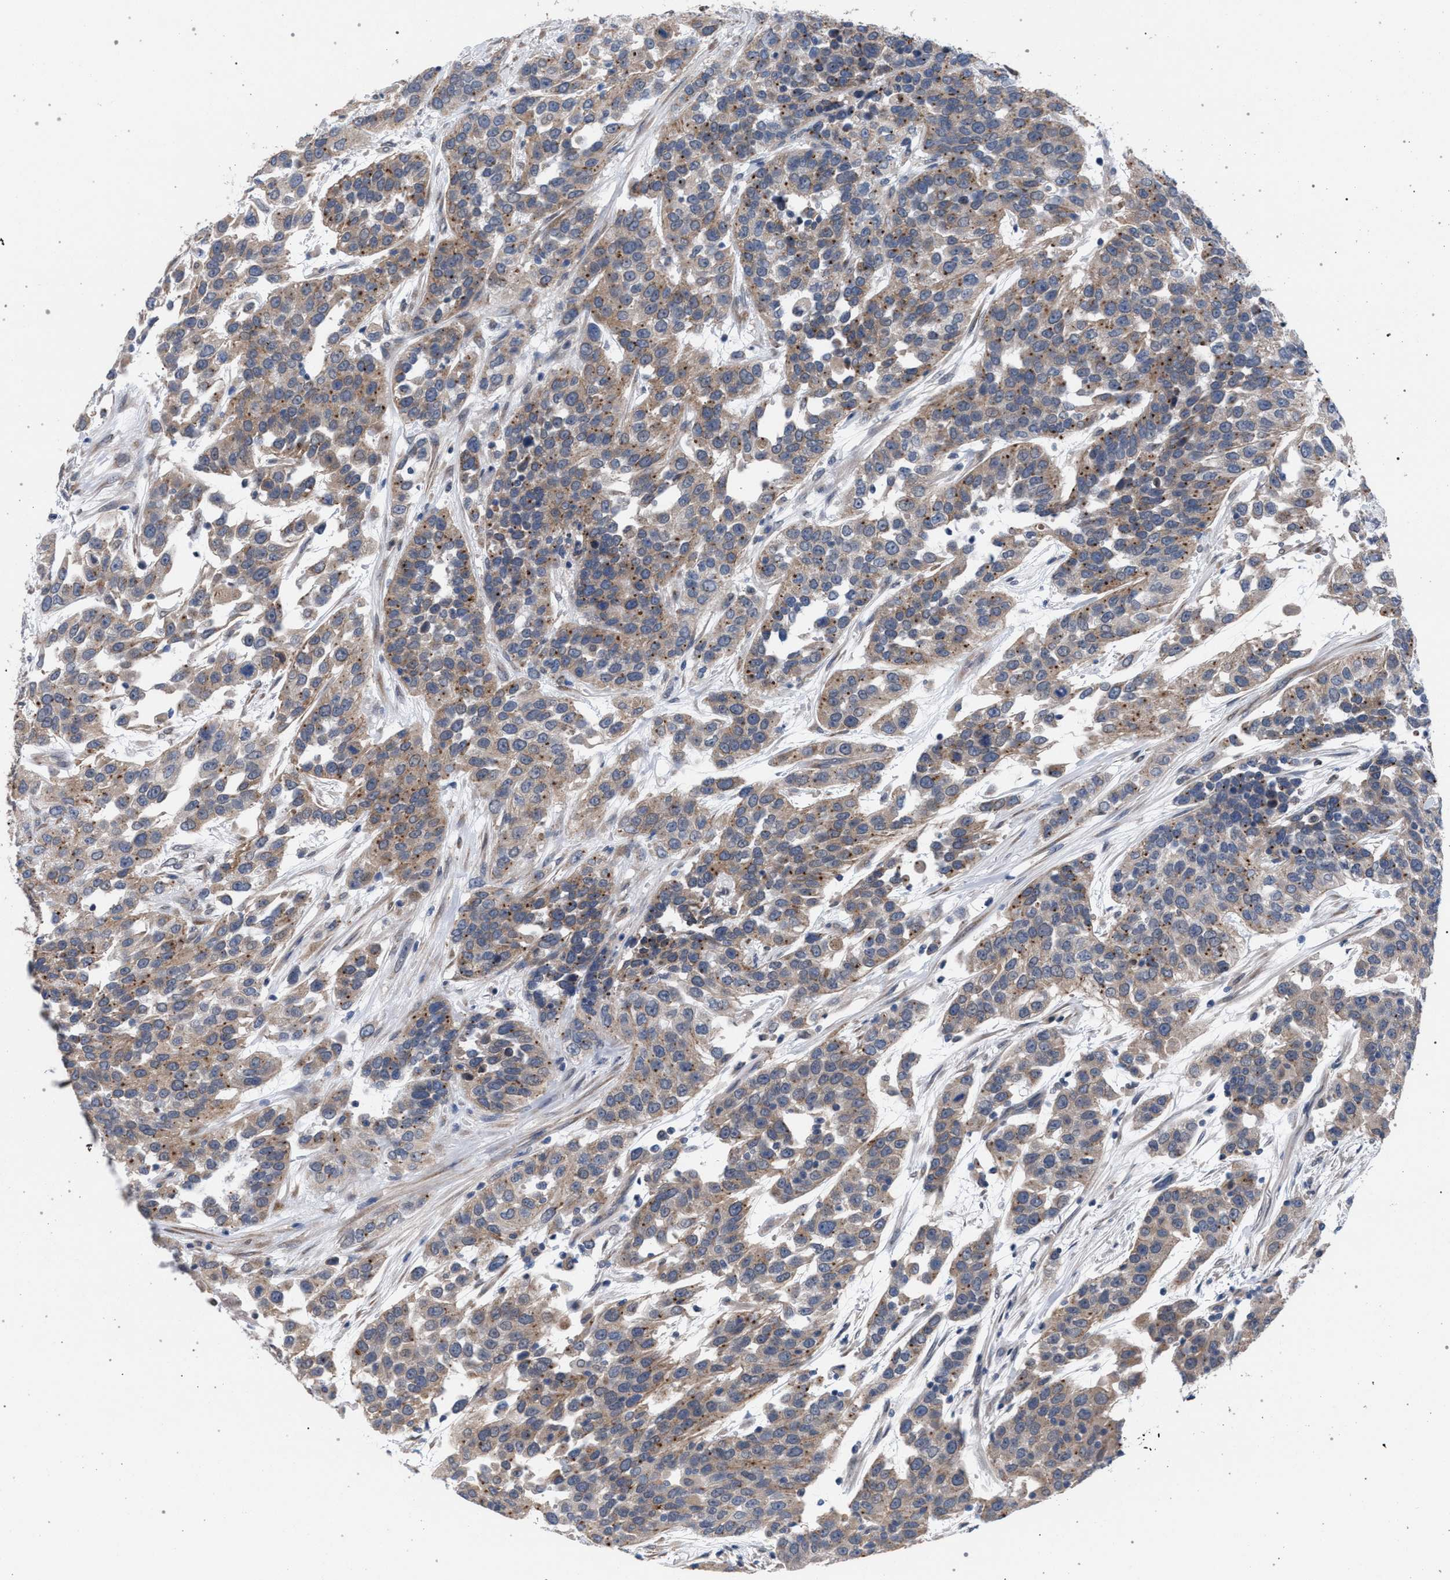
{"staining": {"intensity": "moderate", "quantity": ">75%", "location": "cytoplasmic/membranous"}, "tissue": "urothelial cancer", "cell_type": "Tumor cells", "image_type": "cancer", "snomed": [{"axis": "morphology", "description": "Urothelial carcinoma, High grade"}, {"axis": "topography", "description": "Urinary bladder"}], "caption": "Immunohistochemistry image of neoplastic tissue: high-grade urothelial carcinoma stained using IHC shows medium levels of moderate protein expression localized specifically in the cytoplasmic/membranous of tumor cells, appearing as a cytoplasmic/membranous brown color.", "gene": "ARPC5L", "patient": {"sex": "female", "age": 80}}